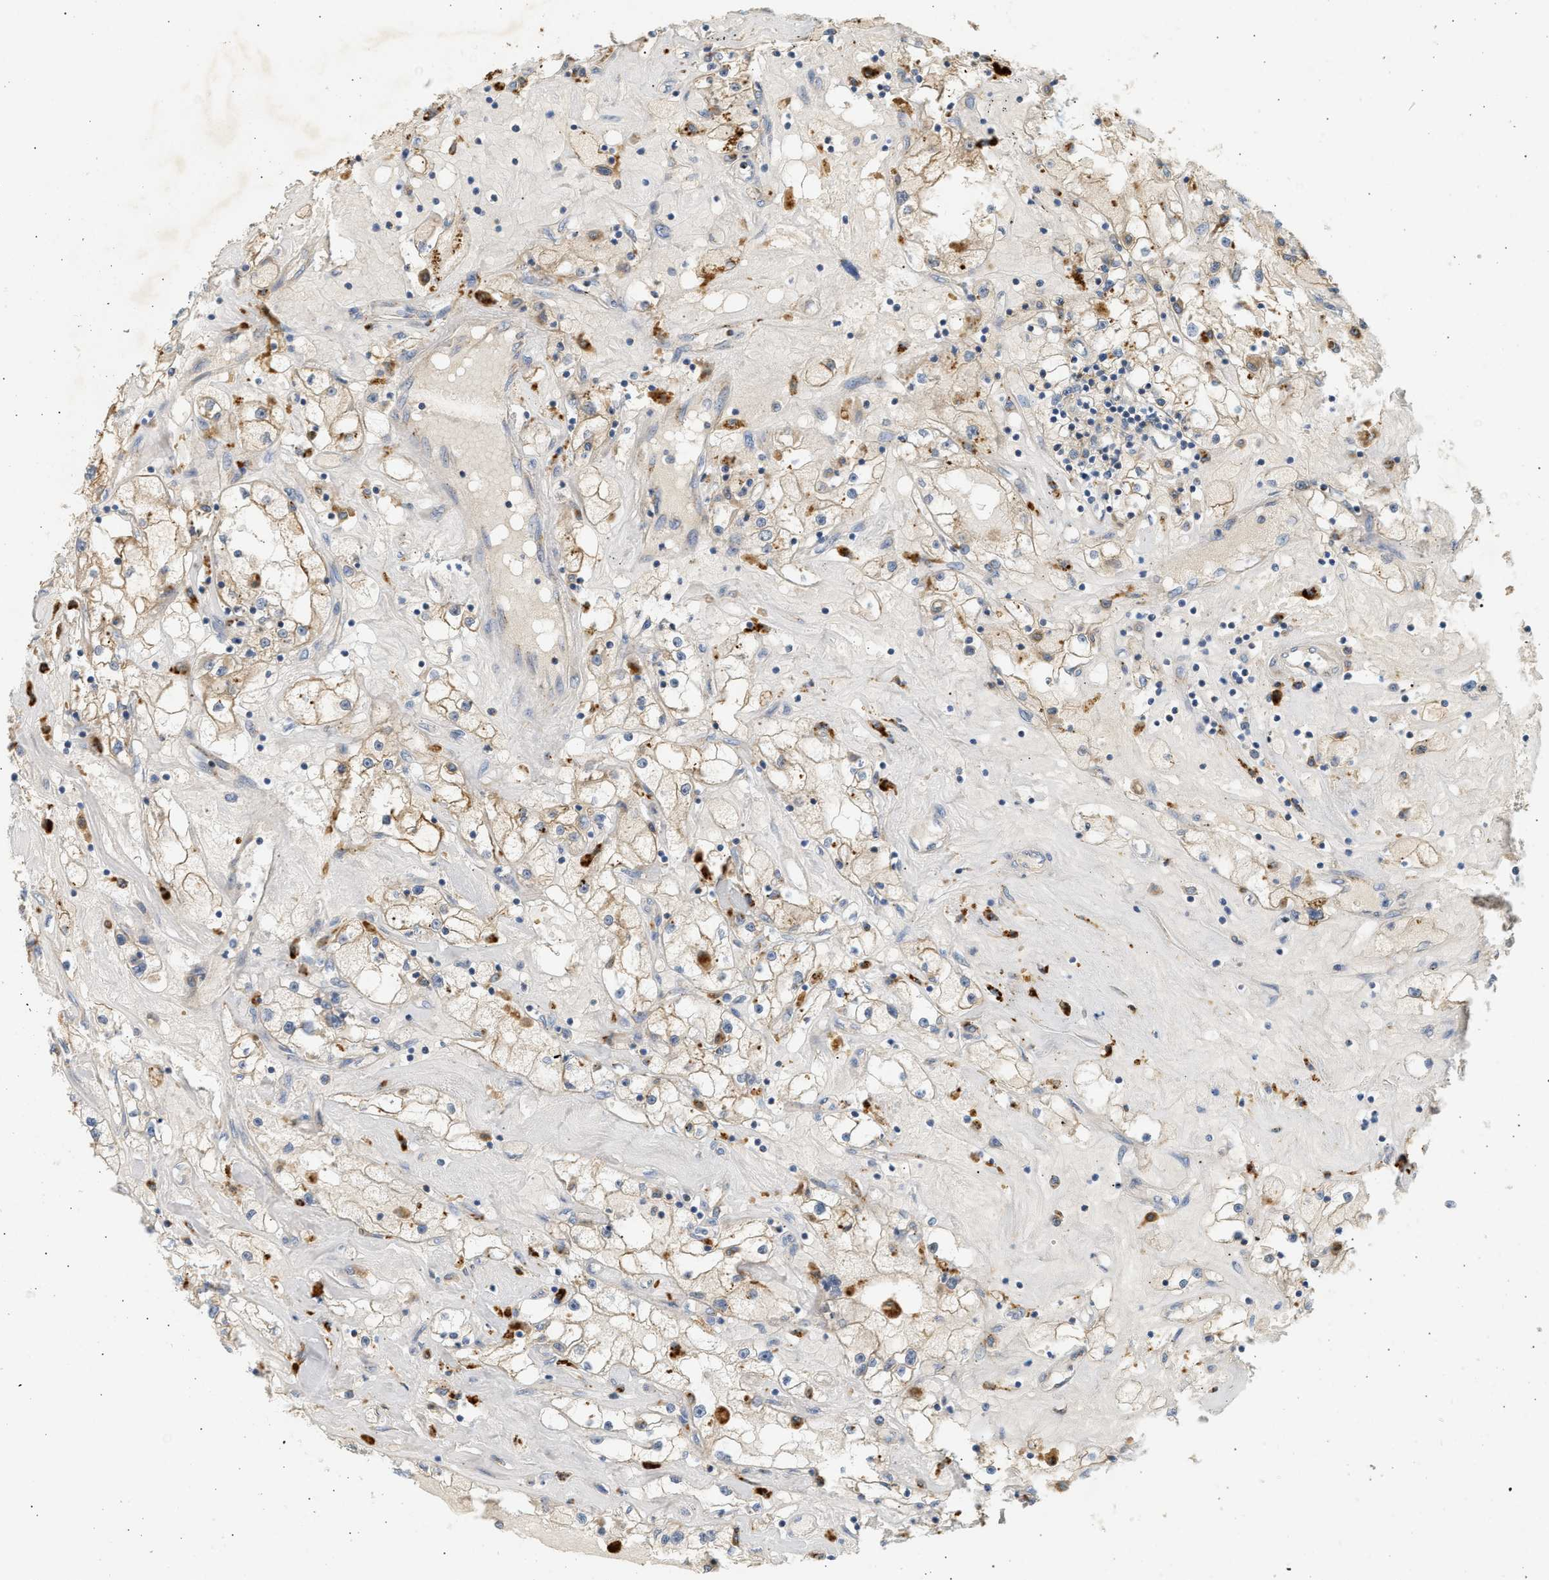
{"staining": {"intensity": "moderate", "quantity": ">75%", "location": "cytoplasmic/membranous"}, "tissue": "renal cancer", "cell_type": "Tumor cells", "image_type": "cancer", "snomed": [{"axis": "morphology", "description": "Adenocarcinoma, NOS"}, {"axis": "topography", "description": "Kidney"}], "caption": "Adenocarcinoma (renal) tissue shows moderate cytoplasmic/membranous positivity in about >75% of tumor cells, visualized by immunohistochemistry. (DAB IHC, brown staining for protein, blue staining for nuclei).", "gene": "ENTHD1", "patient": {"sex": "male", "age": 56}}